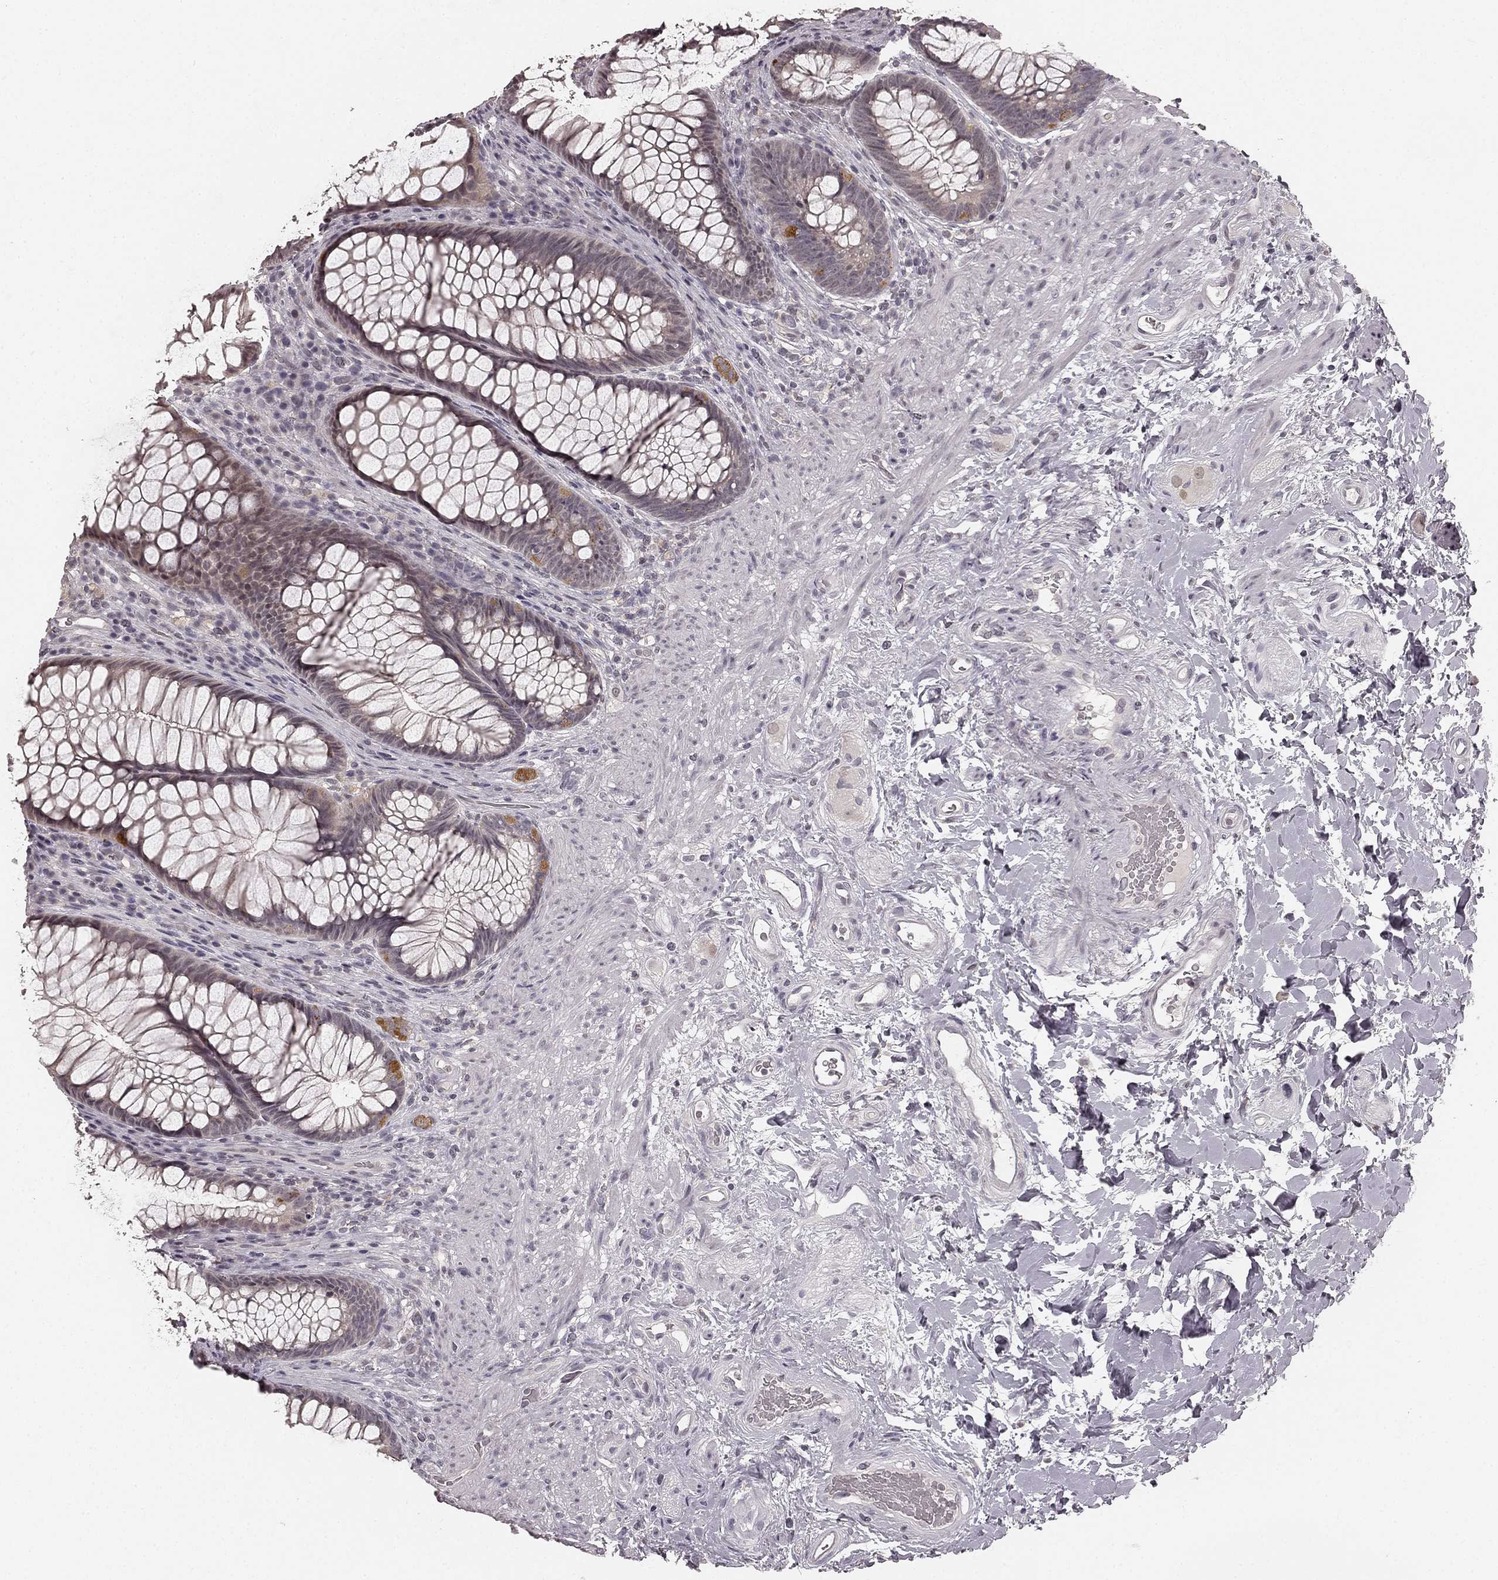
{"staining": {"intensity": "strong", "quantity": "<25%", "location": "cytoplasmic/membranous"}, "tissue": "rectum", "cell_type": "Glandular cells", "image_type": "normal", "snomed": [{"axis": "morphology", "description": "Normal tissue, NOS"}, {"axis": "topography", "description": "Smooth muscle"}, {"axis": "topography", "description": "Rectum"}], "caption": "Brown immunohistochemical staining in benign human rectum demonstrates strong cytoplasmic/membranous staining in about <25% of glandular cells.", "gene": "HCN4", "patient": {"sex": "male", "age": 53}}